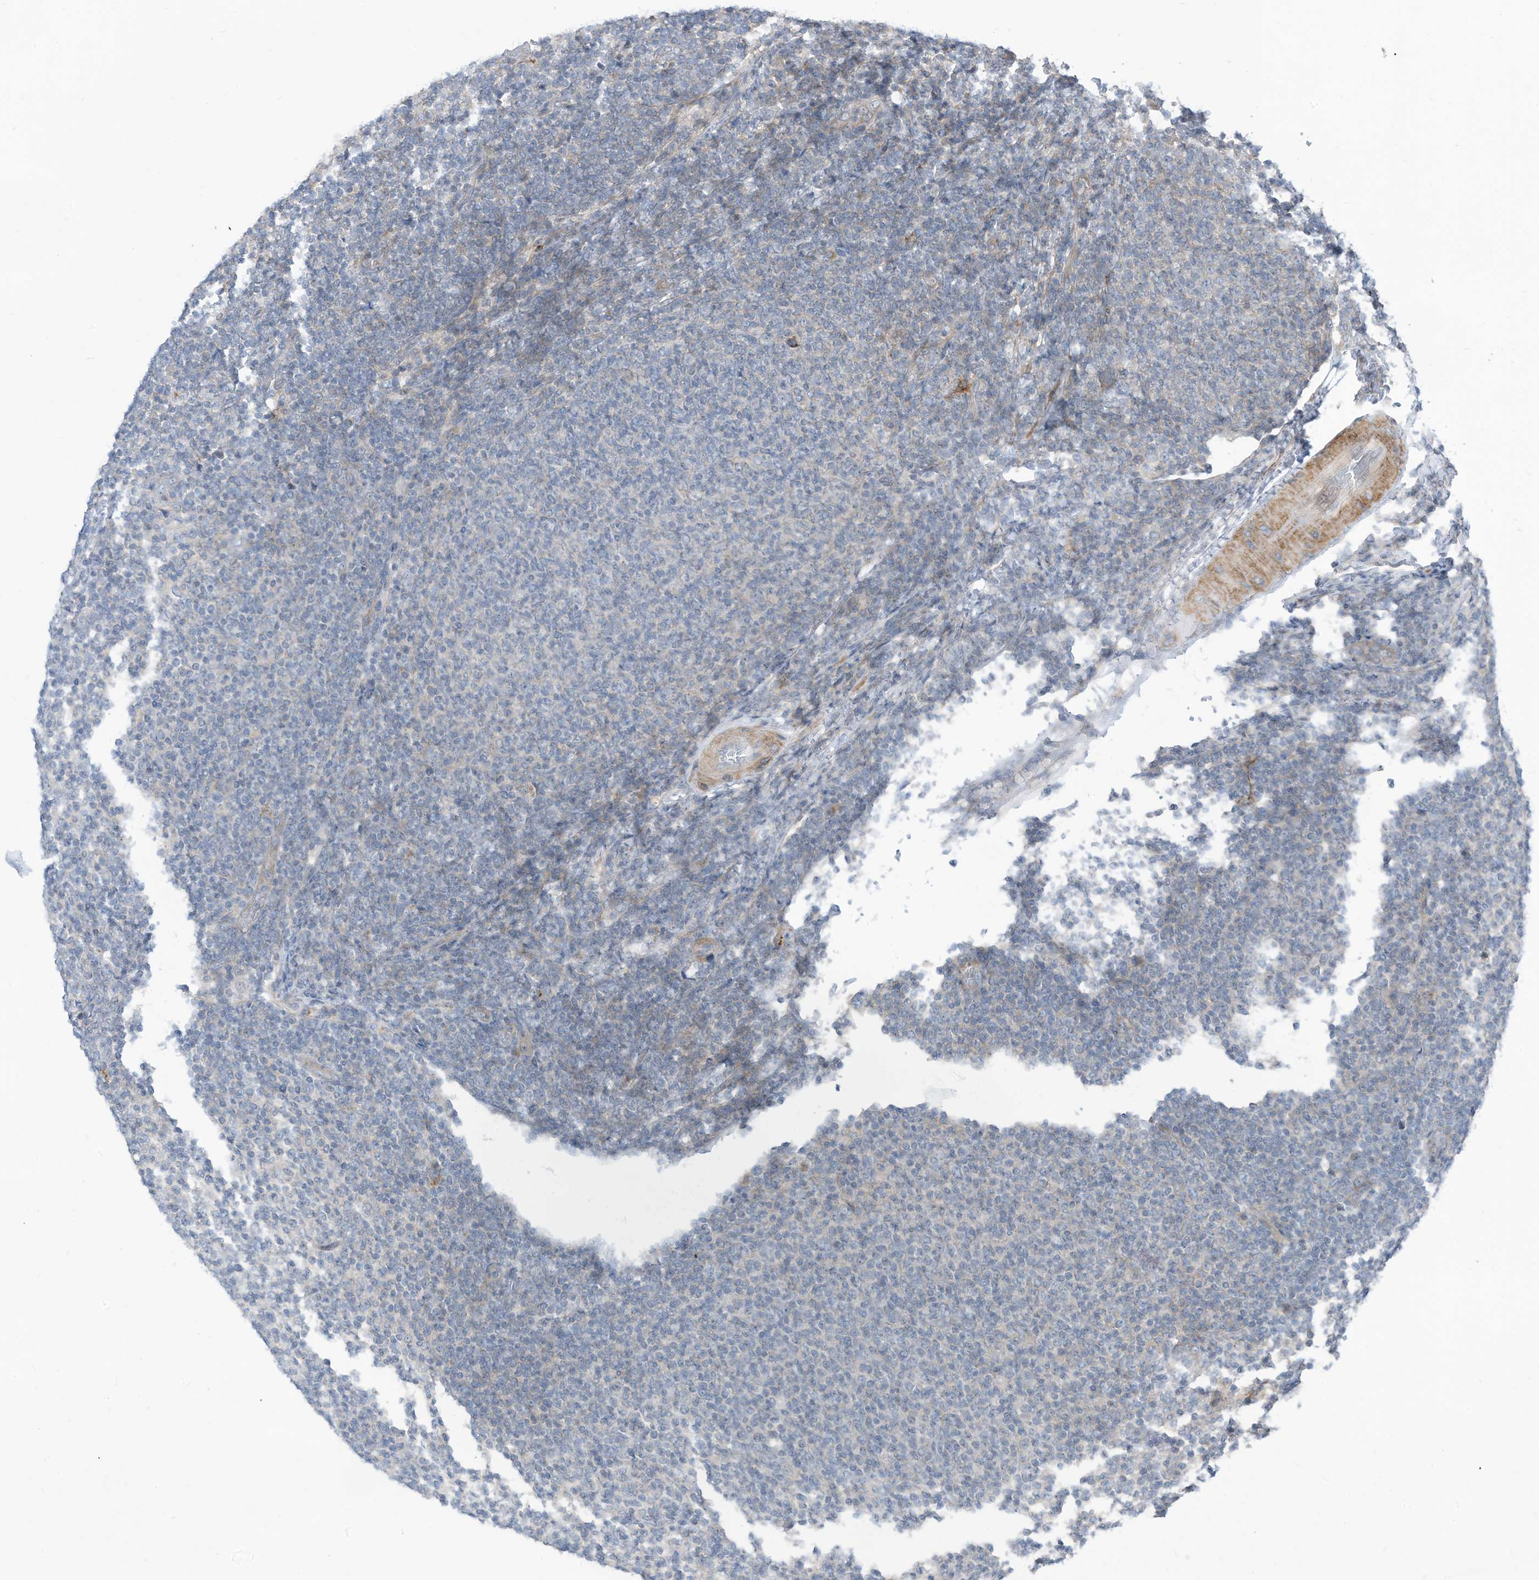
{"staining": {"intensity": "negative", "quantity": "none", "location": "none"}, "tissue": "lymphoma", "cell_type": "Tumor cells", "image_type": "cancer", "snomed": [{"axis": "morphology", "description": "Malignant lymphoma, non-Hodgkin's type, Low grade"}, {"axis": "topography", "description": "Lymph node"}], "caption": "Immunohistochemistry (IHC) image of neoplastic tissue: human low-grade malignant lymphoma, non-Hodgkin's type stained with DAB (3,3'-diaminobenzidine) reveals no significant protein staining in tumor cells.", "gene": "GPATCH3", "patient": {"sex": "male", "age": 66}}